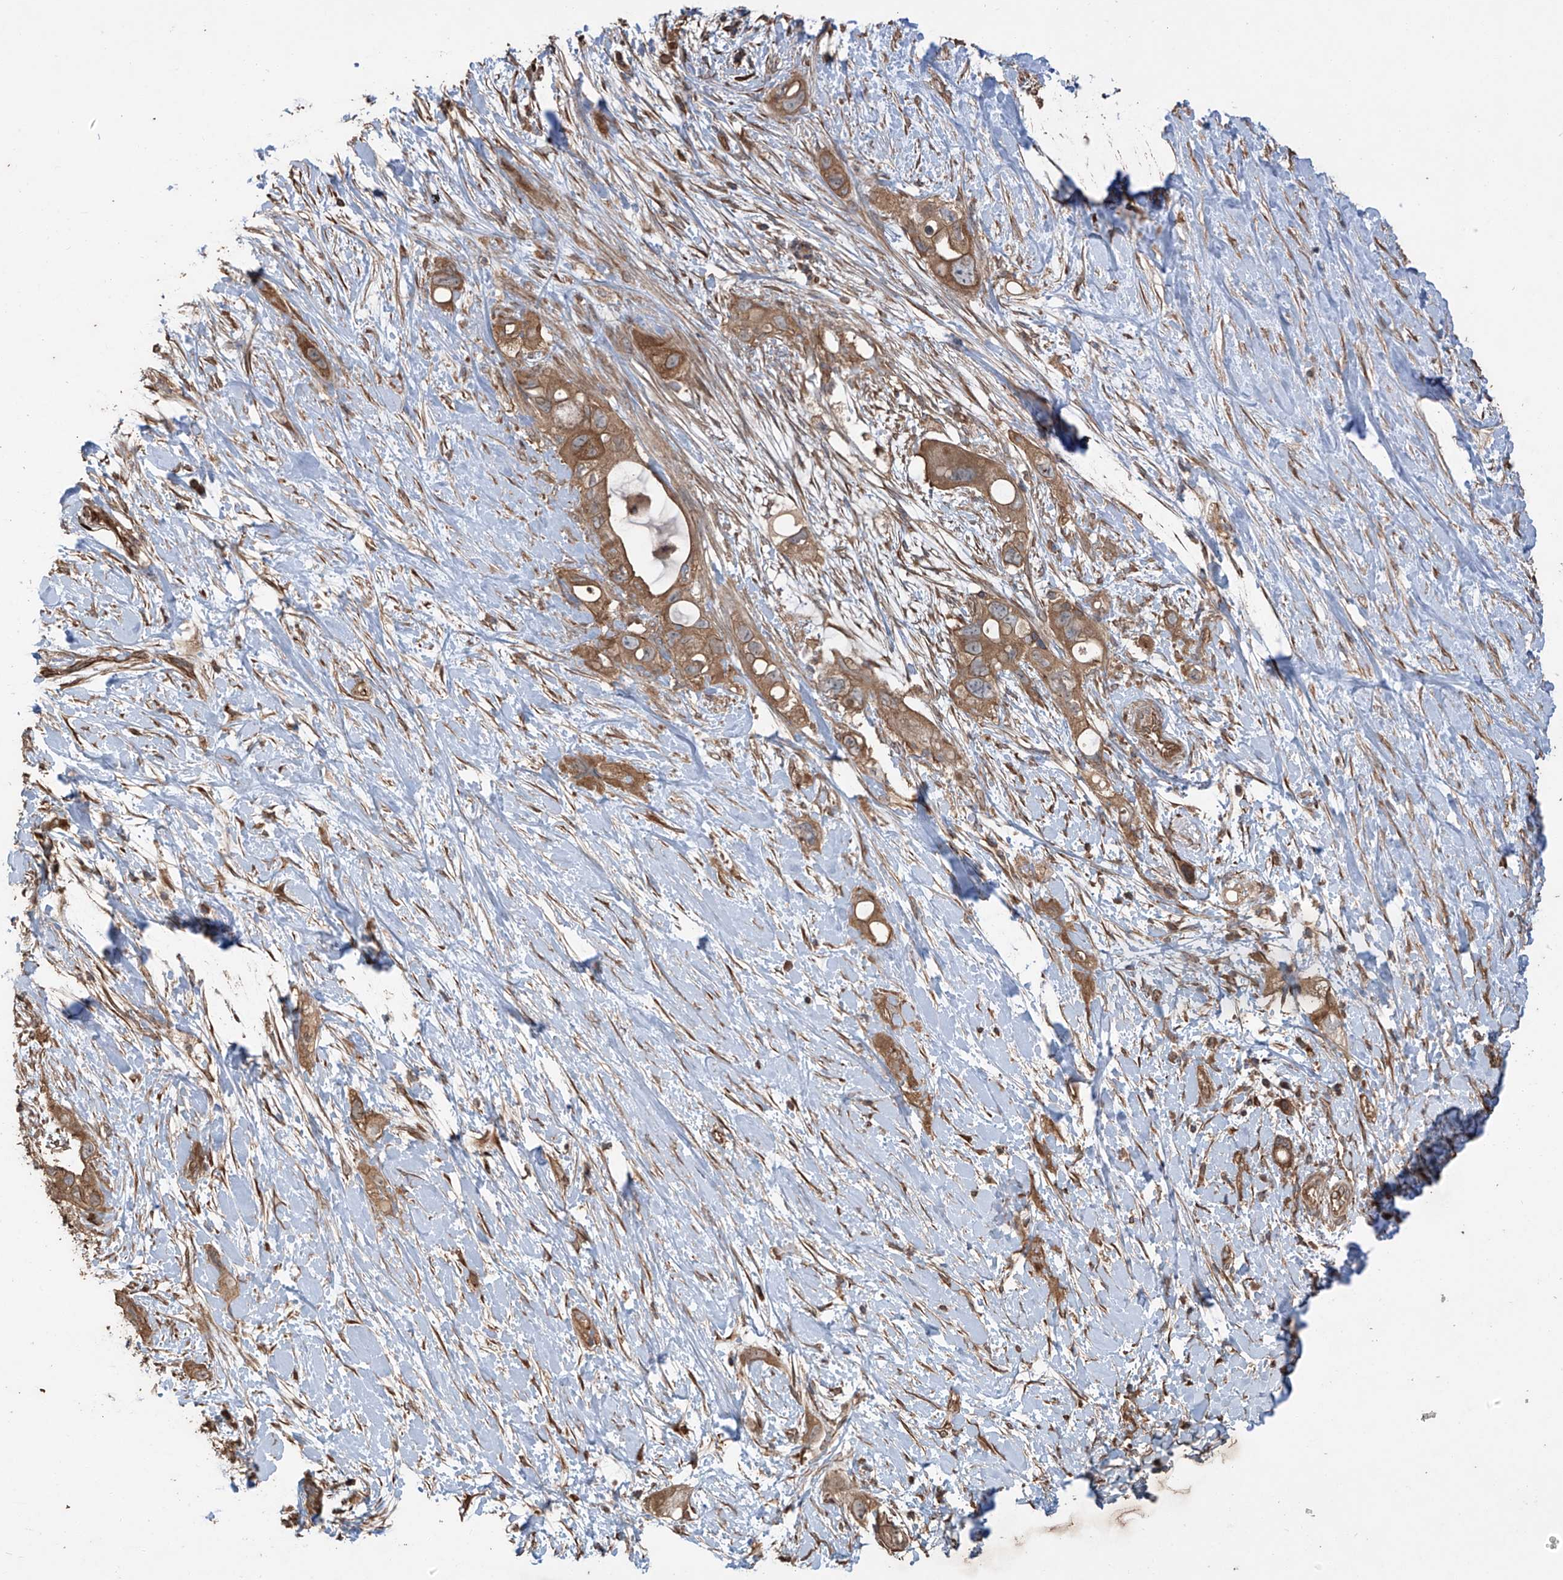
{"staining": {"intensity": "moderate", "quantity": ">75%", "location": "cytoplasmic/membranous"}, "tissue": "pancreatic cancer", "cell_type": "Tumor cells", "image_type": "cancer", "snomed": [{"axis": "morphology", "description": "Adenocarcinoma, NOS"}, {"axis": "topography", "description": "Pancreas"}], "caption": "Tumor cells show medium levels of moderate cytoplasmic/membranous expression in about >75% of cells in pancreatic adenocarcinoma. (IHC, brightfield microscopy, high magnification).", "gene": "AGBL5", "patient": {"sex": "female", "age": 56}}